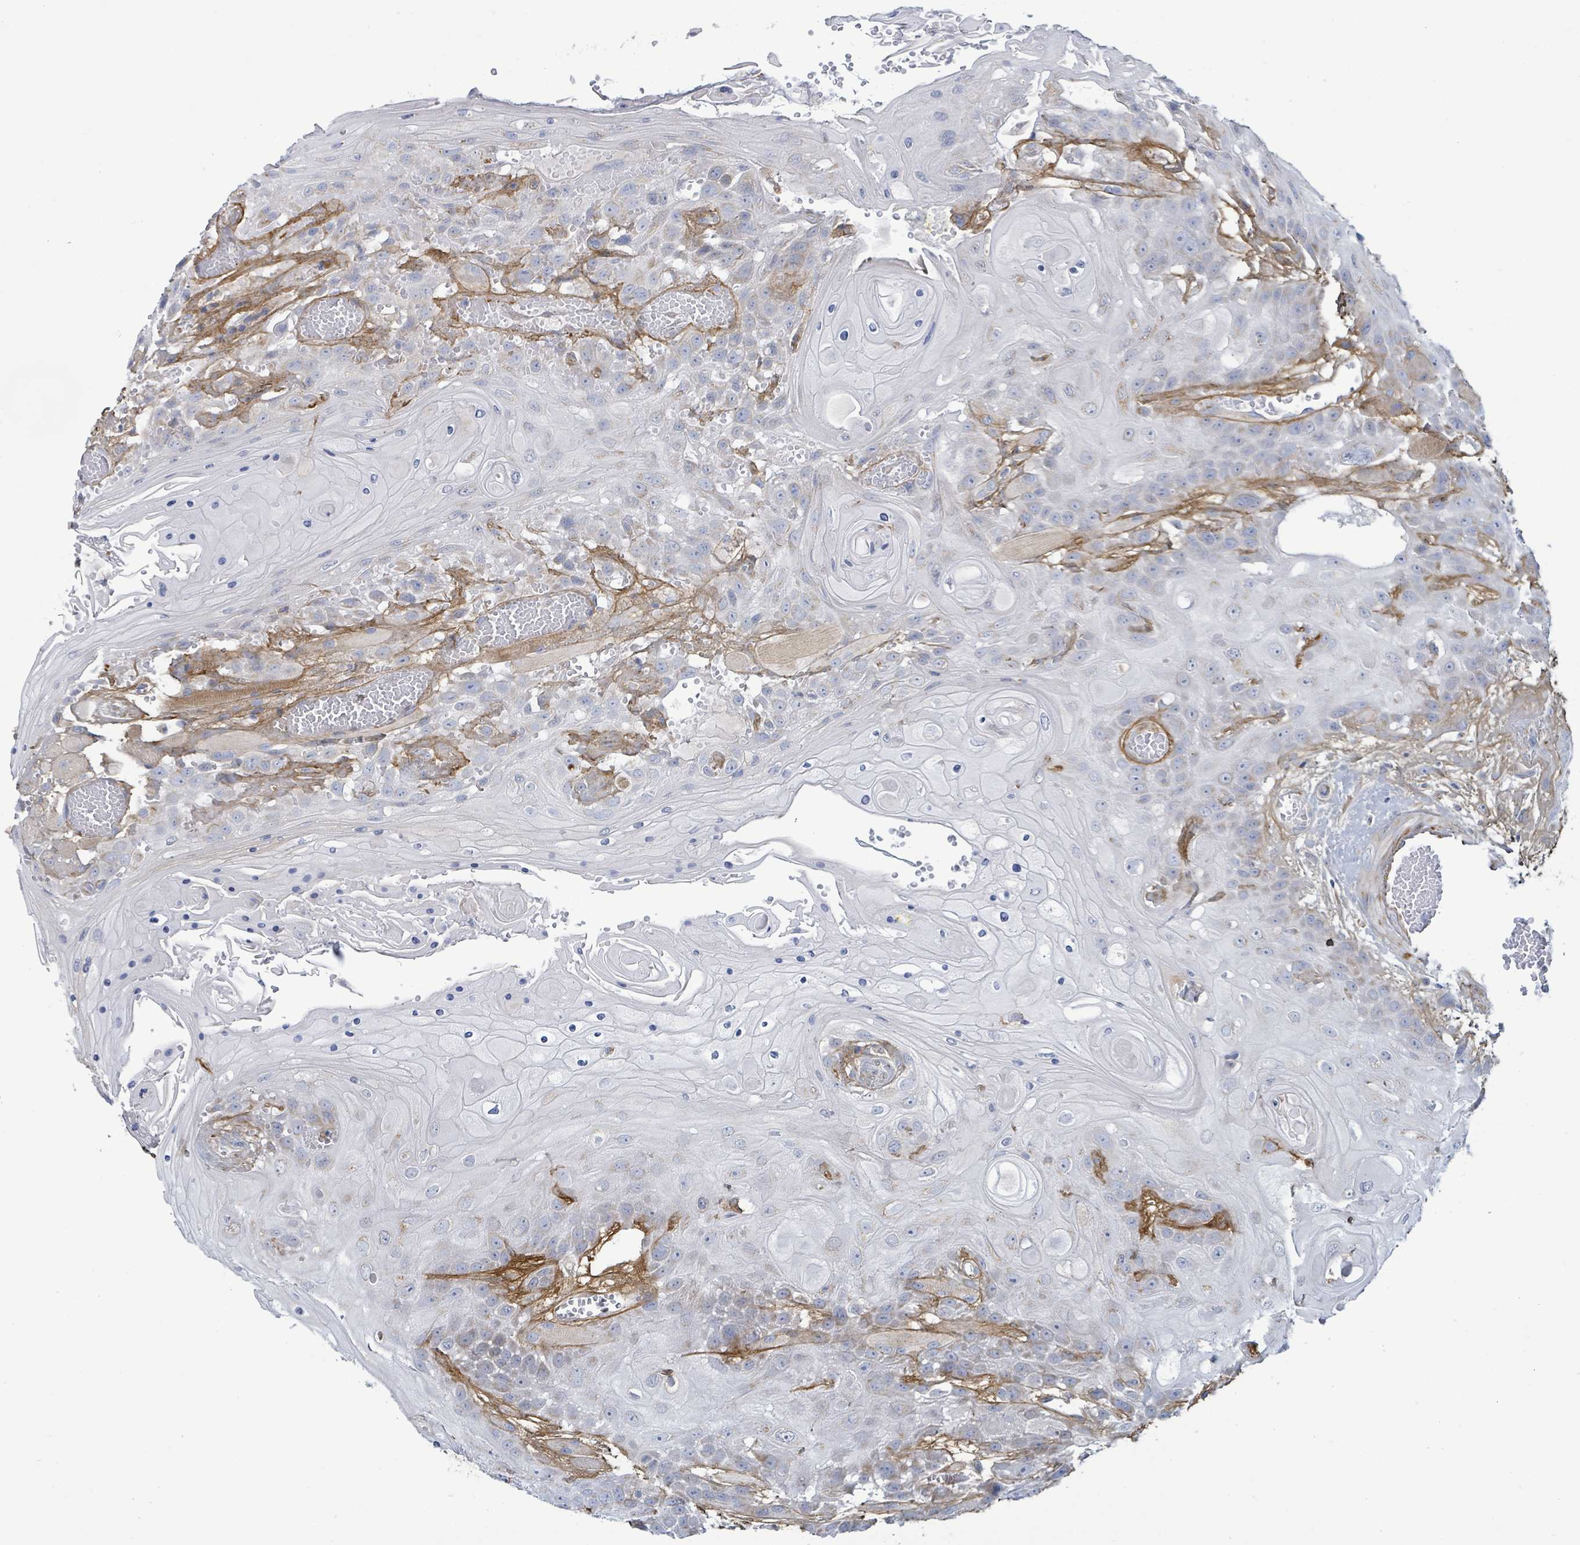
{"staining": {"intensity": "negative", "quantity": "none", "location": "none"}, "tissue": "head and neck cancer", "cell_type": "Tumor cells", "image_type": "cancer", "snomed": [{"axis": "morphology", "description": "Squamous cell carcinoma, NOS"}, {"axis": "topography", "description": "Head-Neck"}], "caption": "The immunohistochemistry (IHC) image has no significant positivity in tumor cells of head and neck cancer tissue.", "gene": "ALG12", "patient": {"sex": "female", "age": 43}}